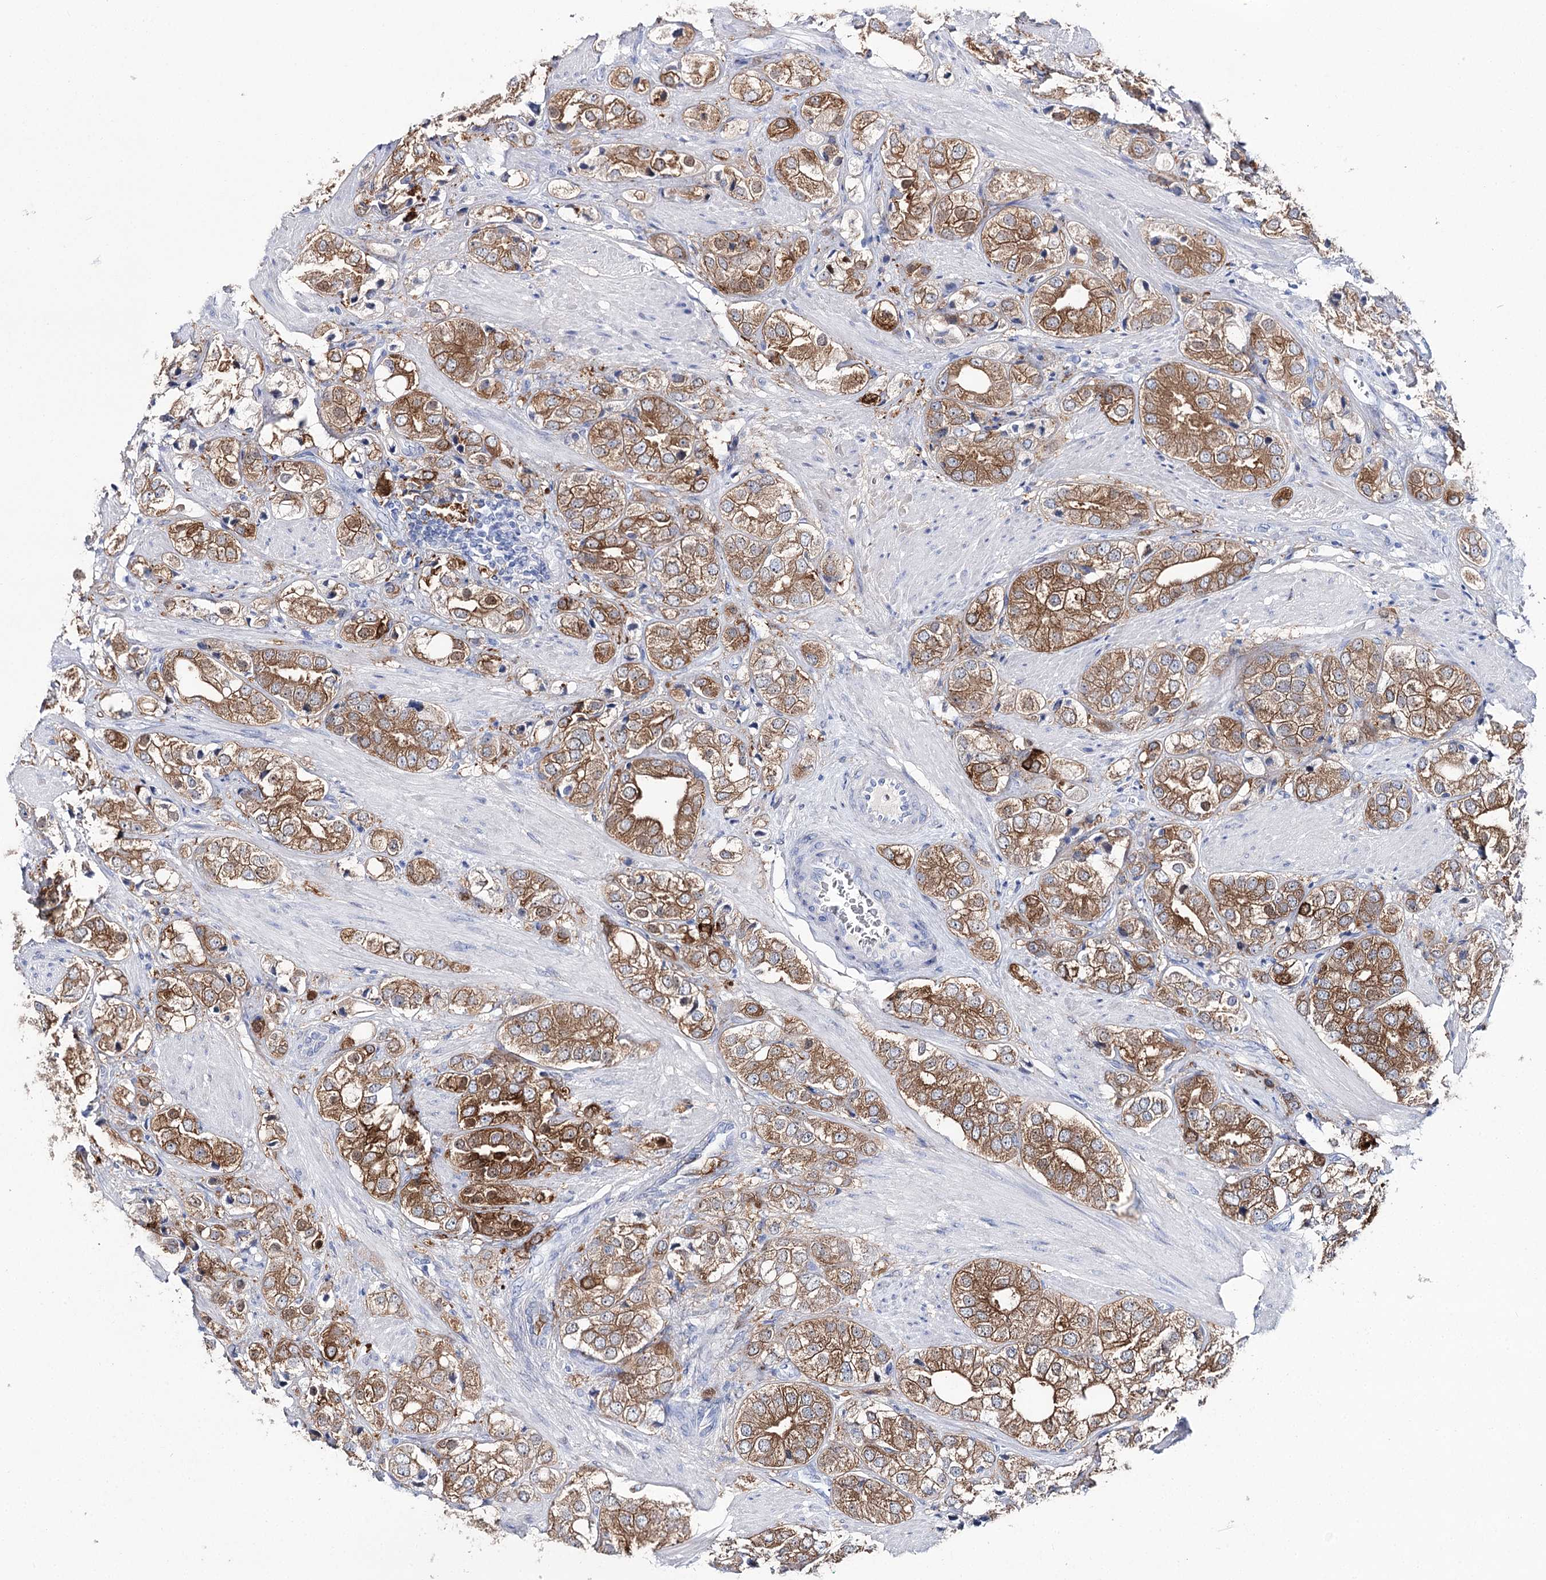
{"staining": {"intensity": "moderate", "quantity": ">75%", "location": "cytoplasmic/membranous"}, "tissue": "prostate cancer", "cell_type": "Tumor cells", "image_type": "cancer", "snomed": [{"axis": "morphology", "description": "Adenocarcinoma, High grade"}, {"axis": "topography", "description": "Prostate"}], "caption": "Protein staining demonstrates moderate cytoplasmic/membranous staining in approximately >75% of tumor cells in prostate cancer.", "gene": "UGDH", "patient": {"sex": "male", "age": 50}}